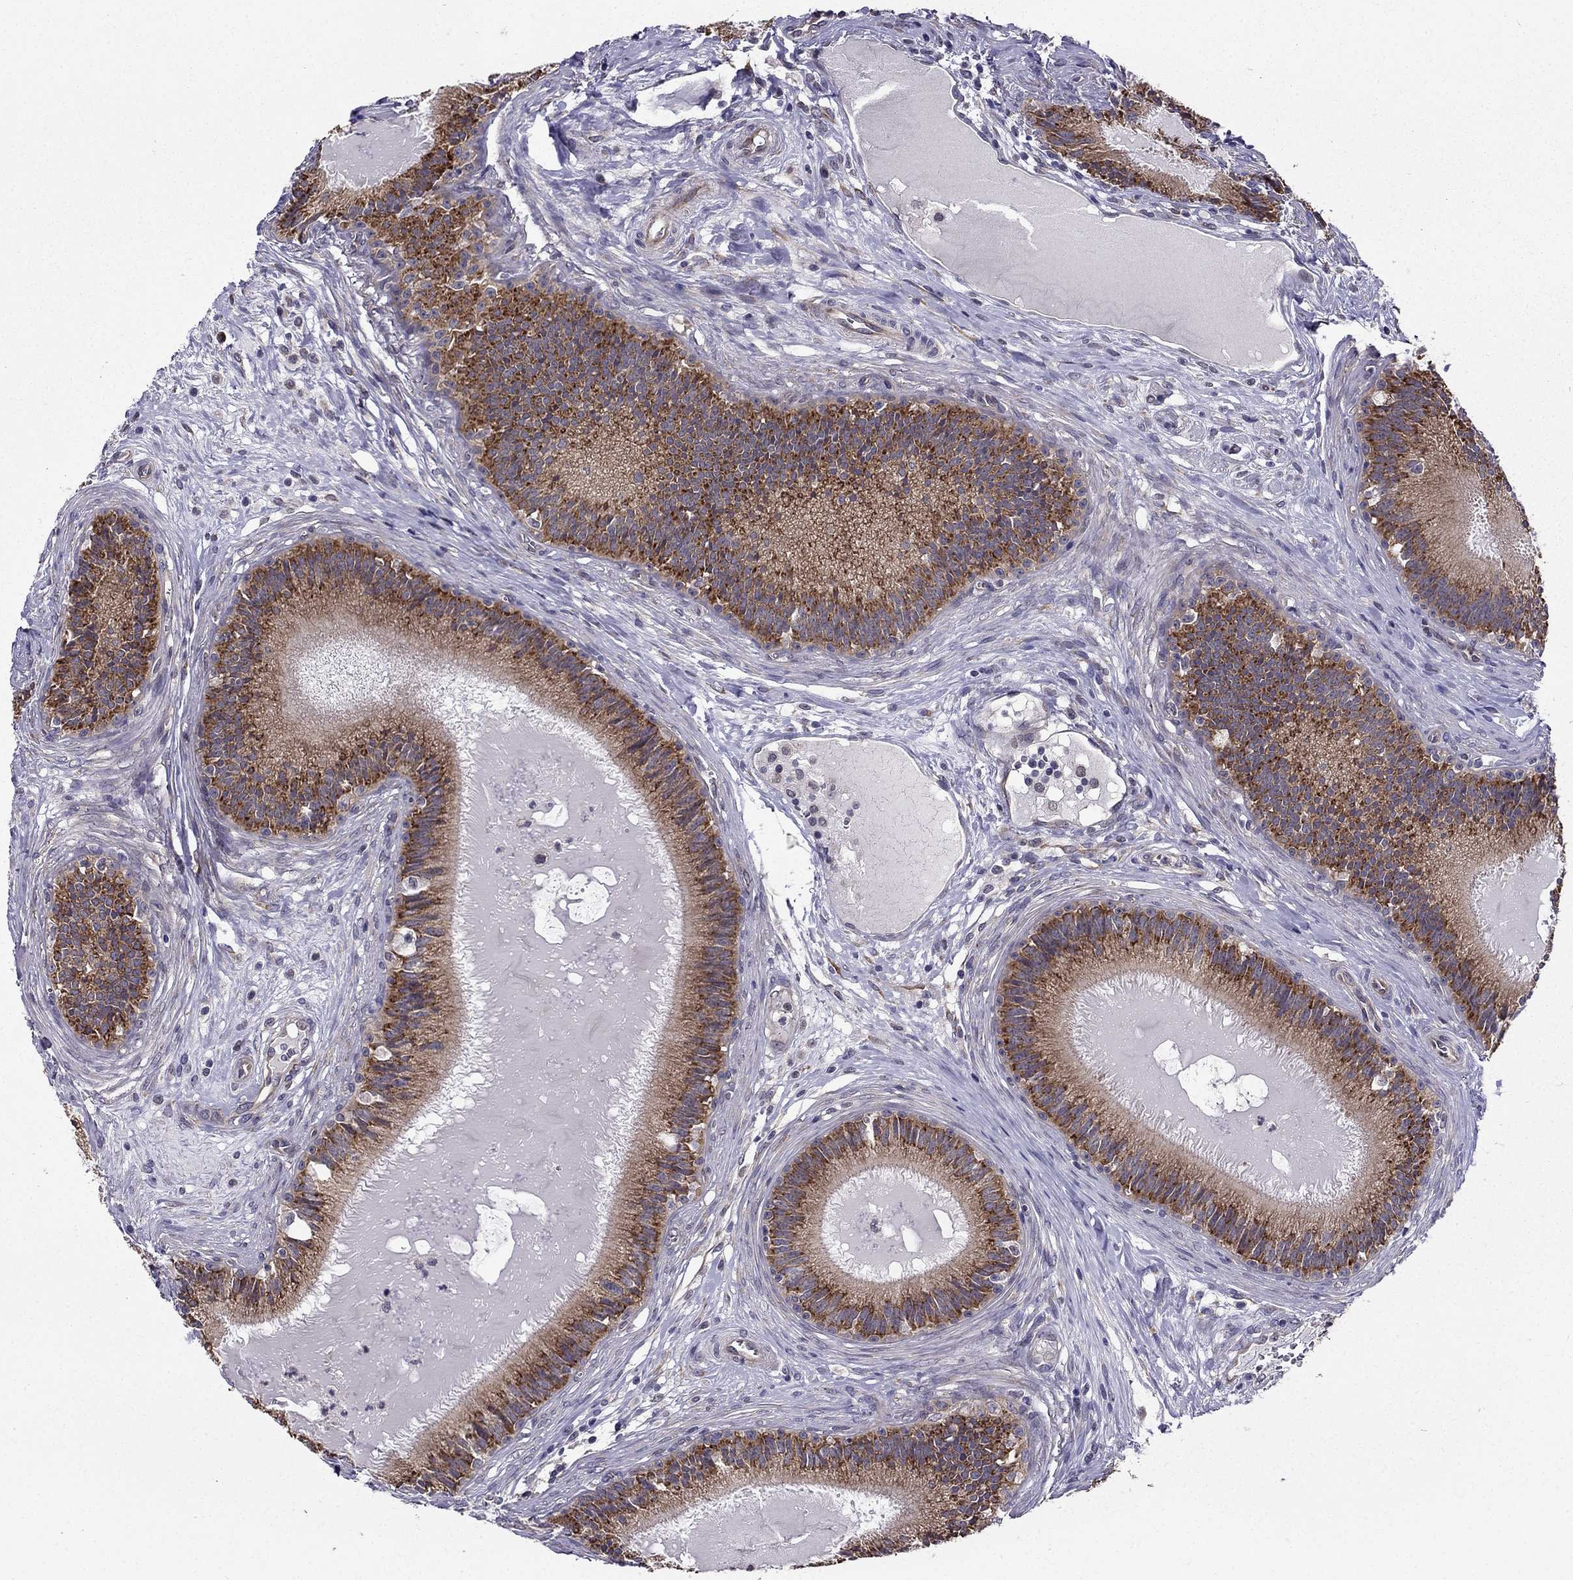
{"staining": {"intensity": "moderate", "quantity": ">75%", "location": "cytoplasmic/membranous"}, "tissue": "epididymis", "cell_type": "Glandular cells", "image_type": "normal", "snomed": [{"axis": "morphology", "description": "Normal tissue, NOS"}, {"axis": "topography", "description": "Epididymis"}], "caption": "Human epididymis stained with a protein marker demonstrates moderate staining in glandular cells.", "gene": "ARHGEF28", "patient": {"sex": "male", "age": 27}}